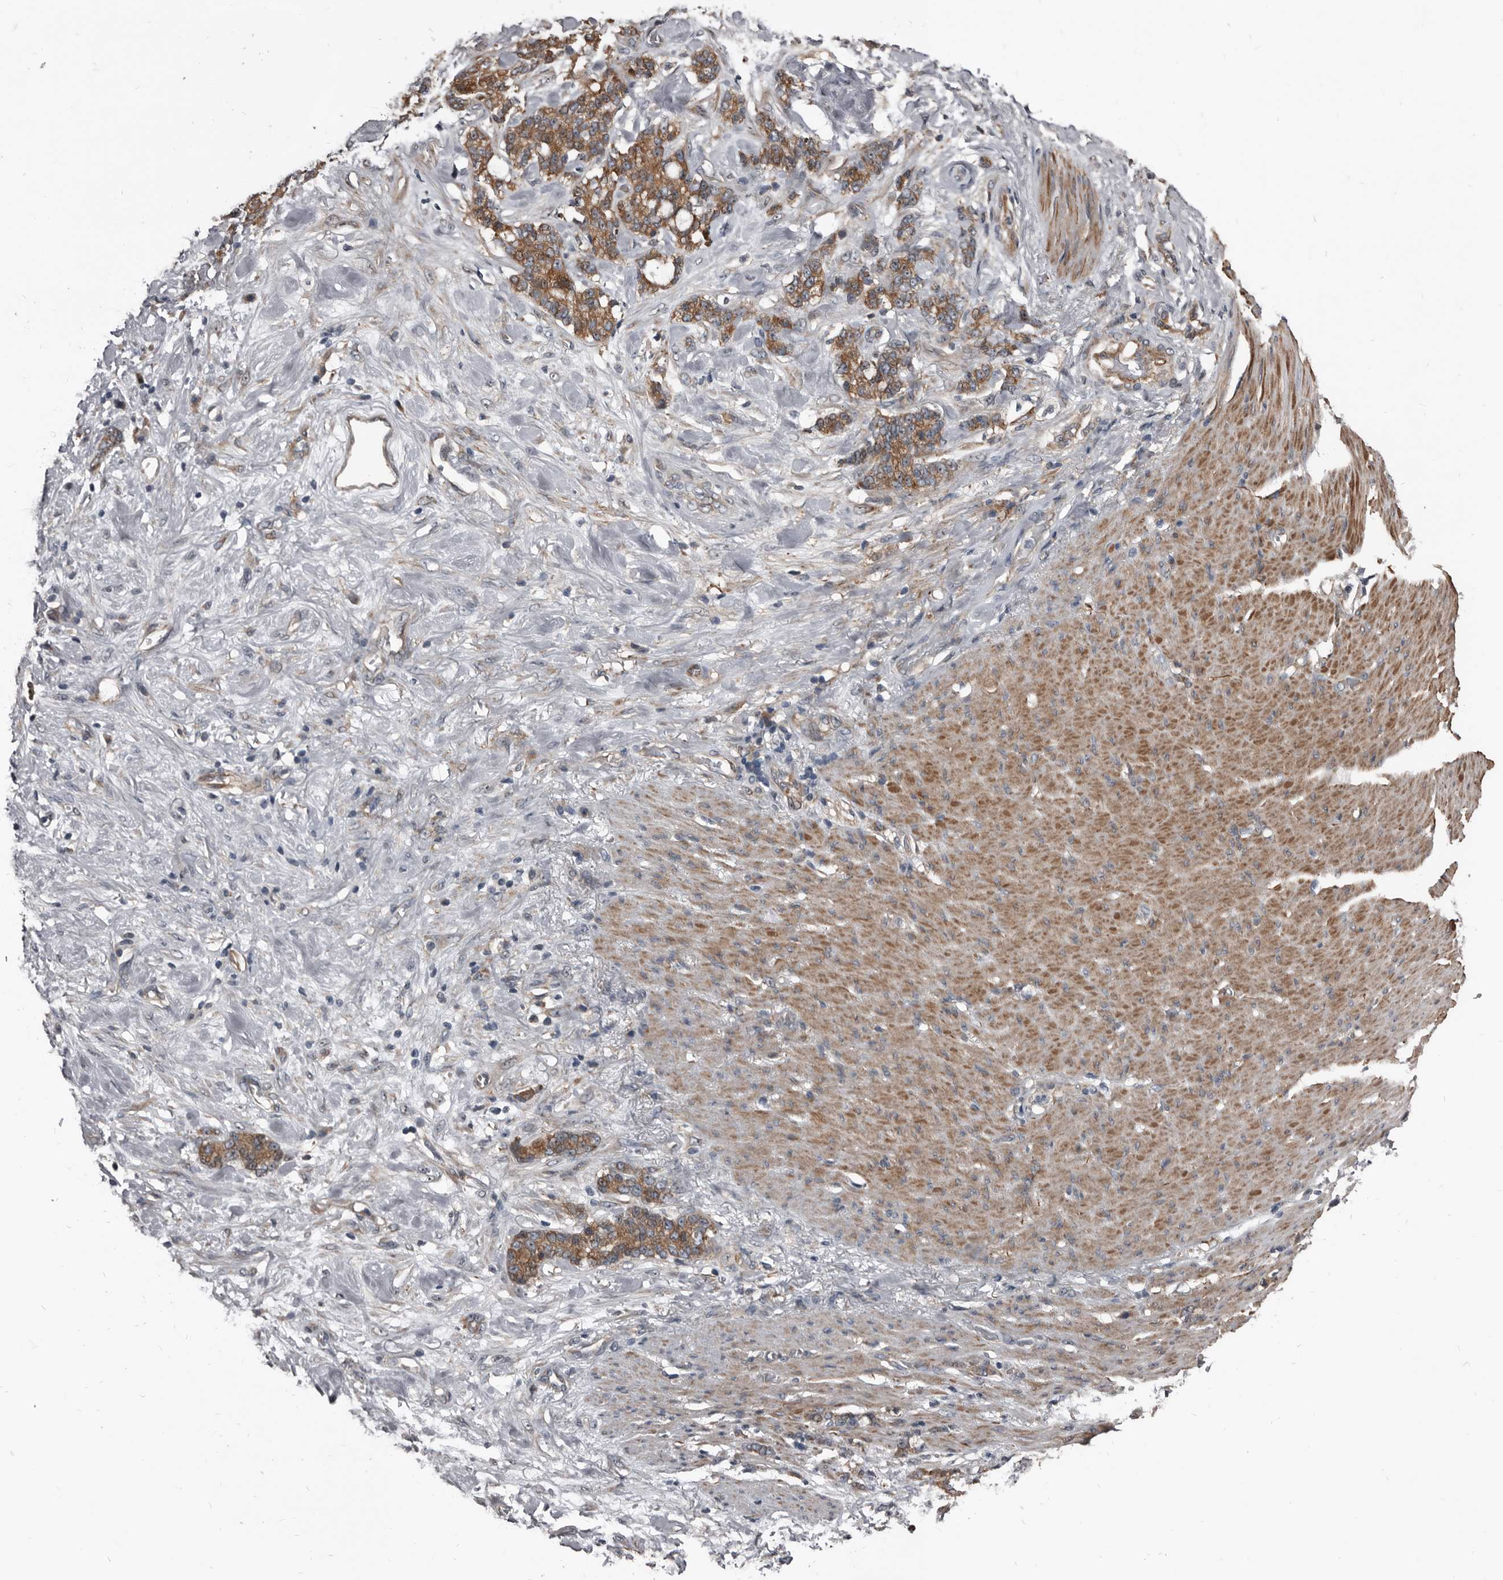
{"staining": {"intensity": "moderate", "quantity": ">75%", "location": "cytoplasmic/membranous"}, "tissue": "stomach cancer", "cell_type": "Tumor cells", "image_type": "cancer", "snomed": [{"axis": "morphology", "description": "Adenocarcinoma, NOS"}, {"axis": "topography", "description": "Stomach, lower"}], "caption": "Brown immunohistochemical staining in human stomach adenocarcinoma demonstrates moderate cytoplasmic/membranous staining in approximately >75% of tumor cells. (DAB = brown stain, brightfield microscopy at high magnification).", "gene": "DHPS", "patient": {"sex": "male", "age": 88}}